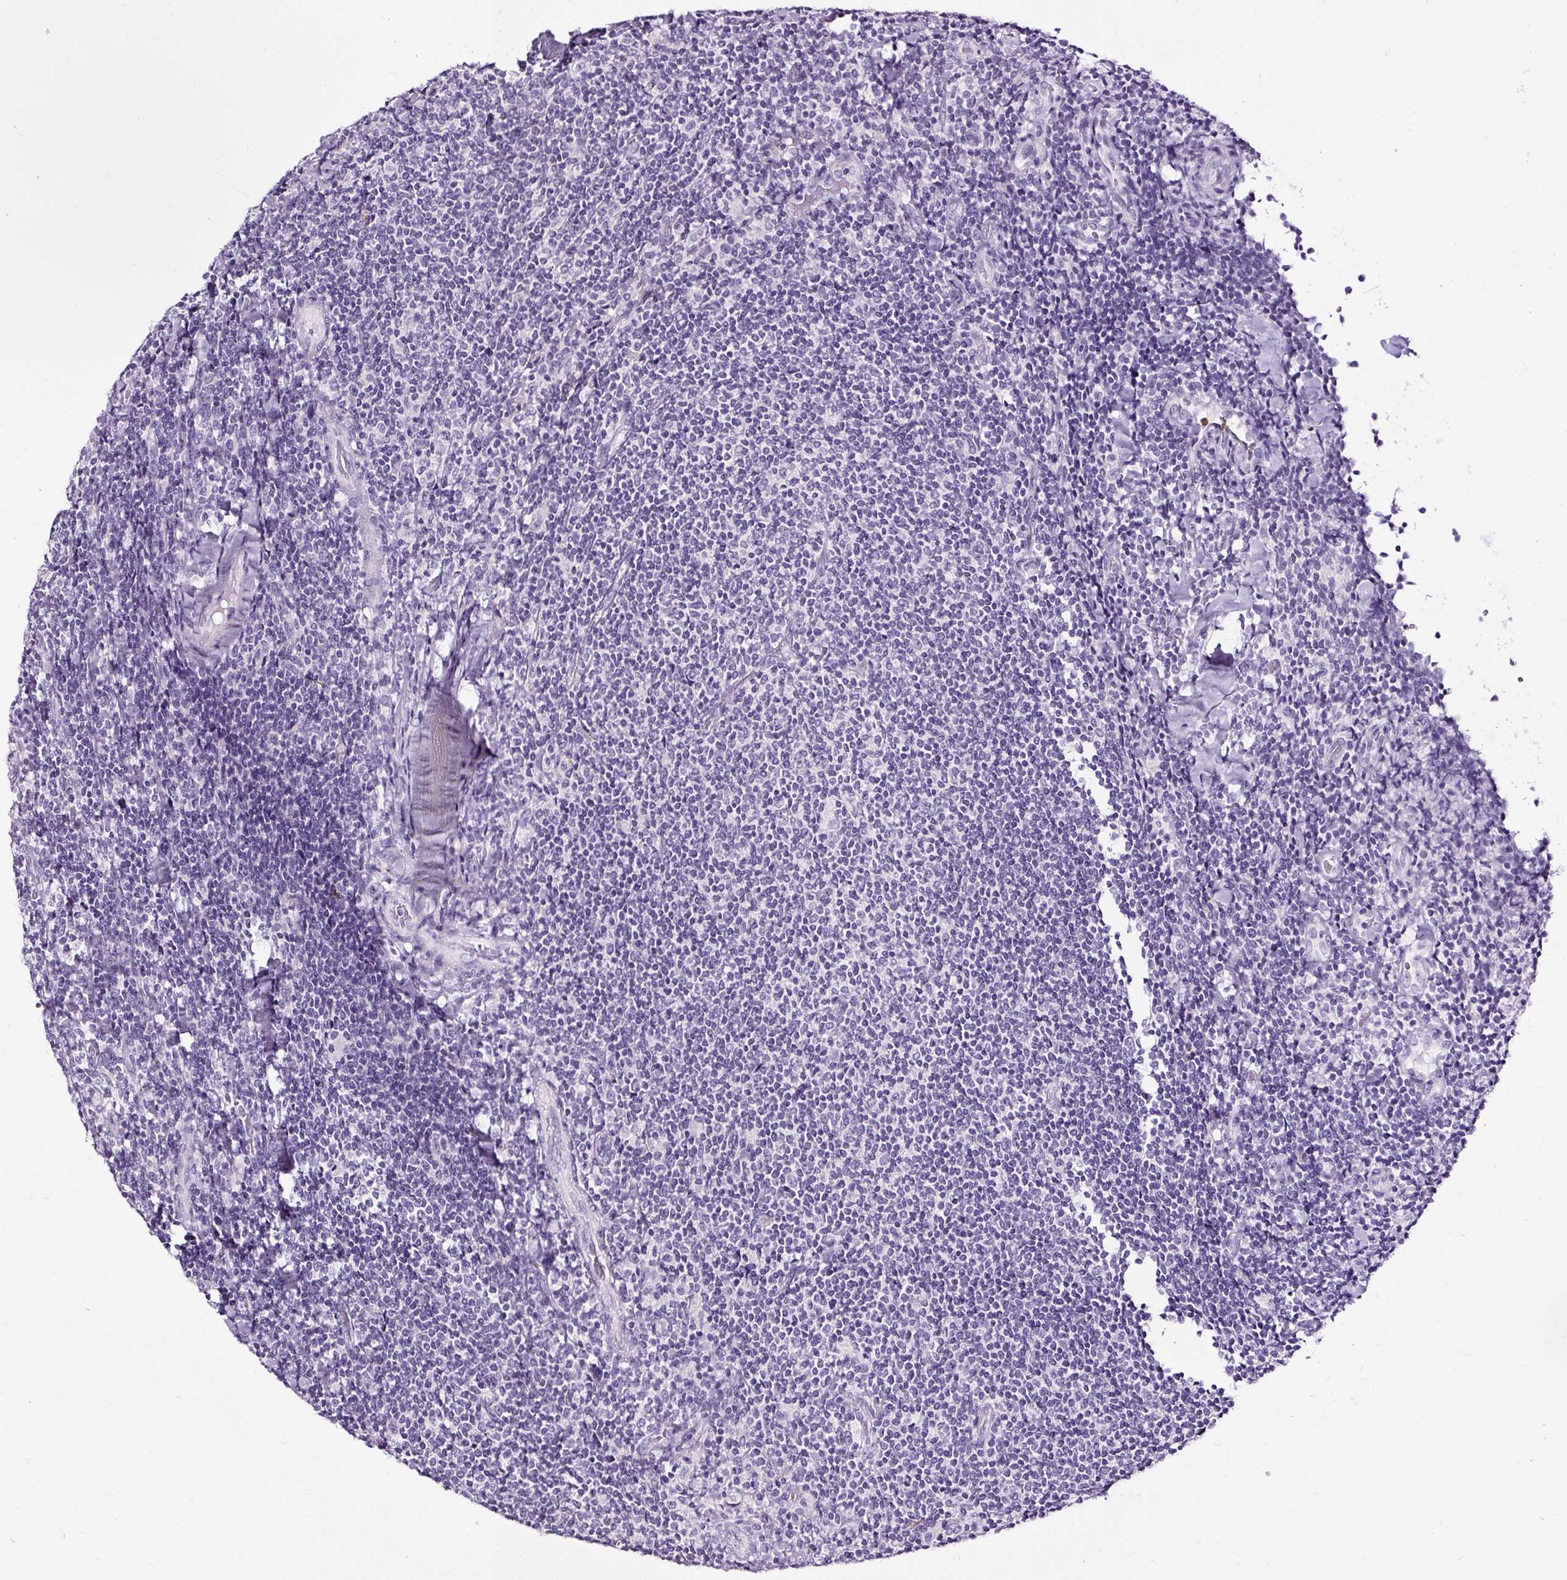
{"staining": {"intensity": "negative", "quantity": "none", "location": "none"}, "tissue": "lymphoma", "cell_type": "Tumor cells", "image_type": "cancer", "snomed": [{"axis": "morphology", "description": "Malignant lymphoma, non-Hodgkin's type, Low grade"}, {"axis": "topography", "description": "Lymph node"}], "caption": "The image shows no significant expression in tumor cells of malignant lymphoma, non-Hodgkin's type (low-grade). Nuclei are stained in blue.", "gene": "SLC7A8", "patient": {"sex": "male", "age": 52}}